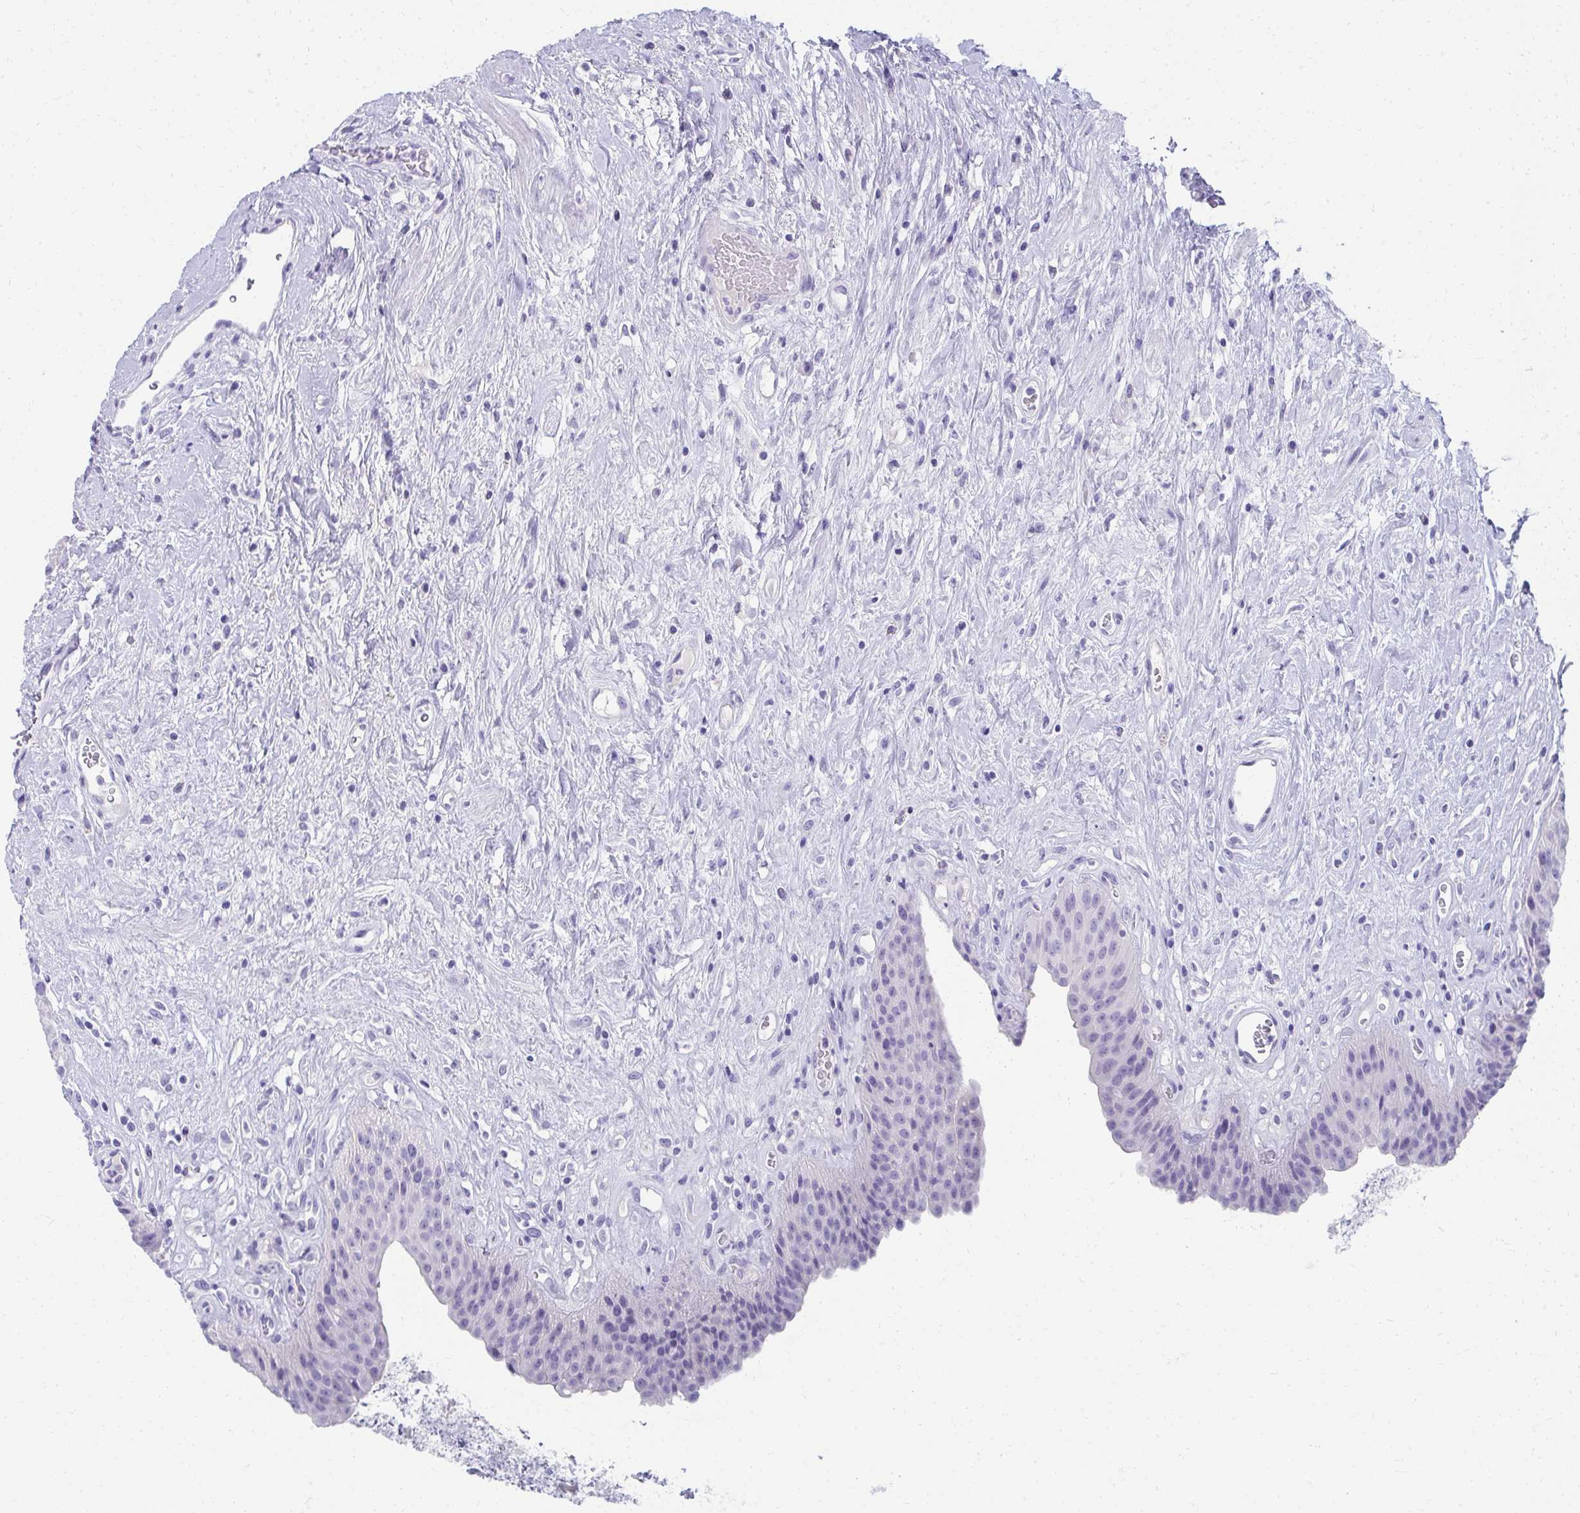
{"staining": {"intensity": "negative", "quantity": "none", "location": "none"}, "tissue": "urinary bladder", "cell_type": "Urothelial cells", "image_type": "normal", "snomed": [{"axis": "morphology", "description": "Normal tissue, NOS"}, {"axis": "topography", "description": "Urinary bladder"}], "caption": "This is a micrograph of immunohistochemistry staining of benign urinary bladder, which shows no staining in urothelial cells. (DAB IHC visualized using brightfield microscopy, high magnification).", "gene": "SEC14L3", "patient": {"sex": "female", "age": 56}}